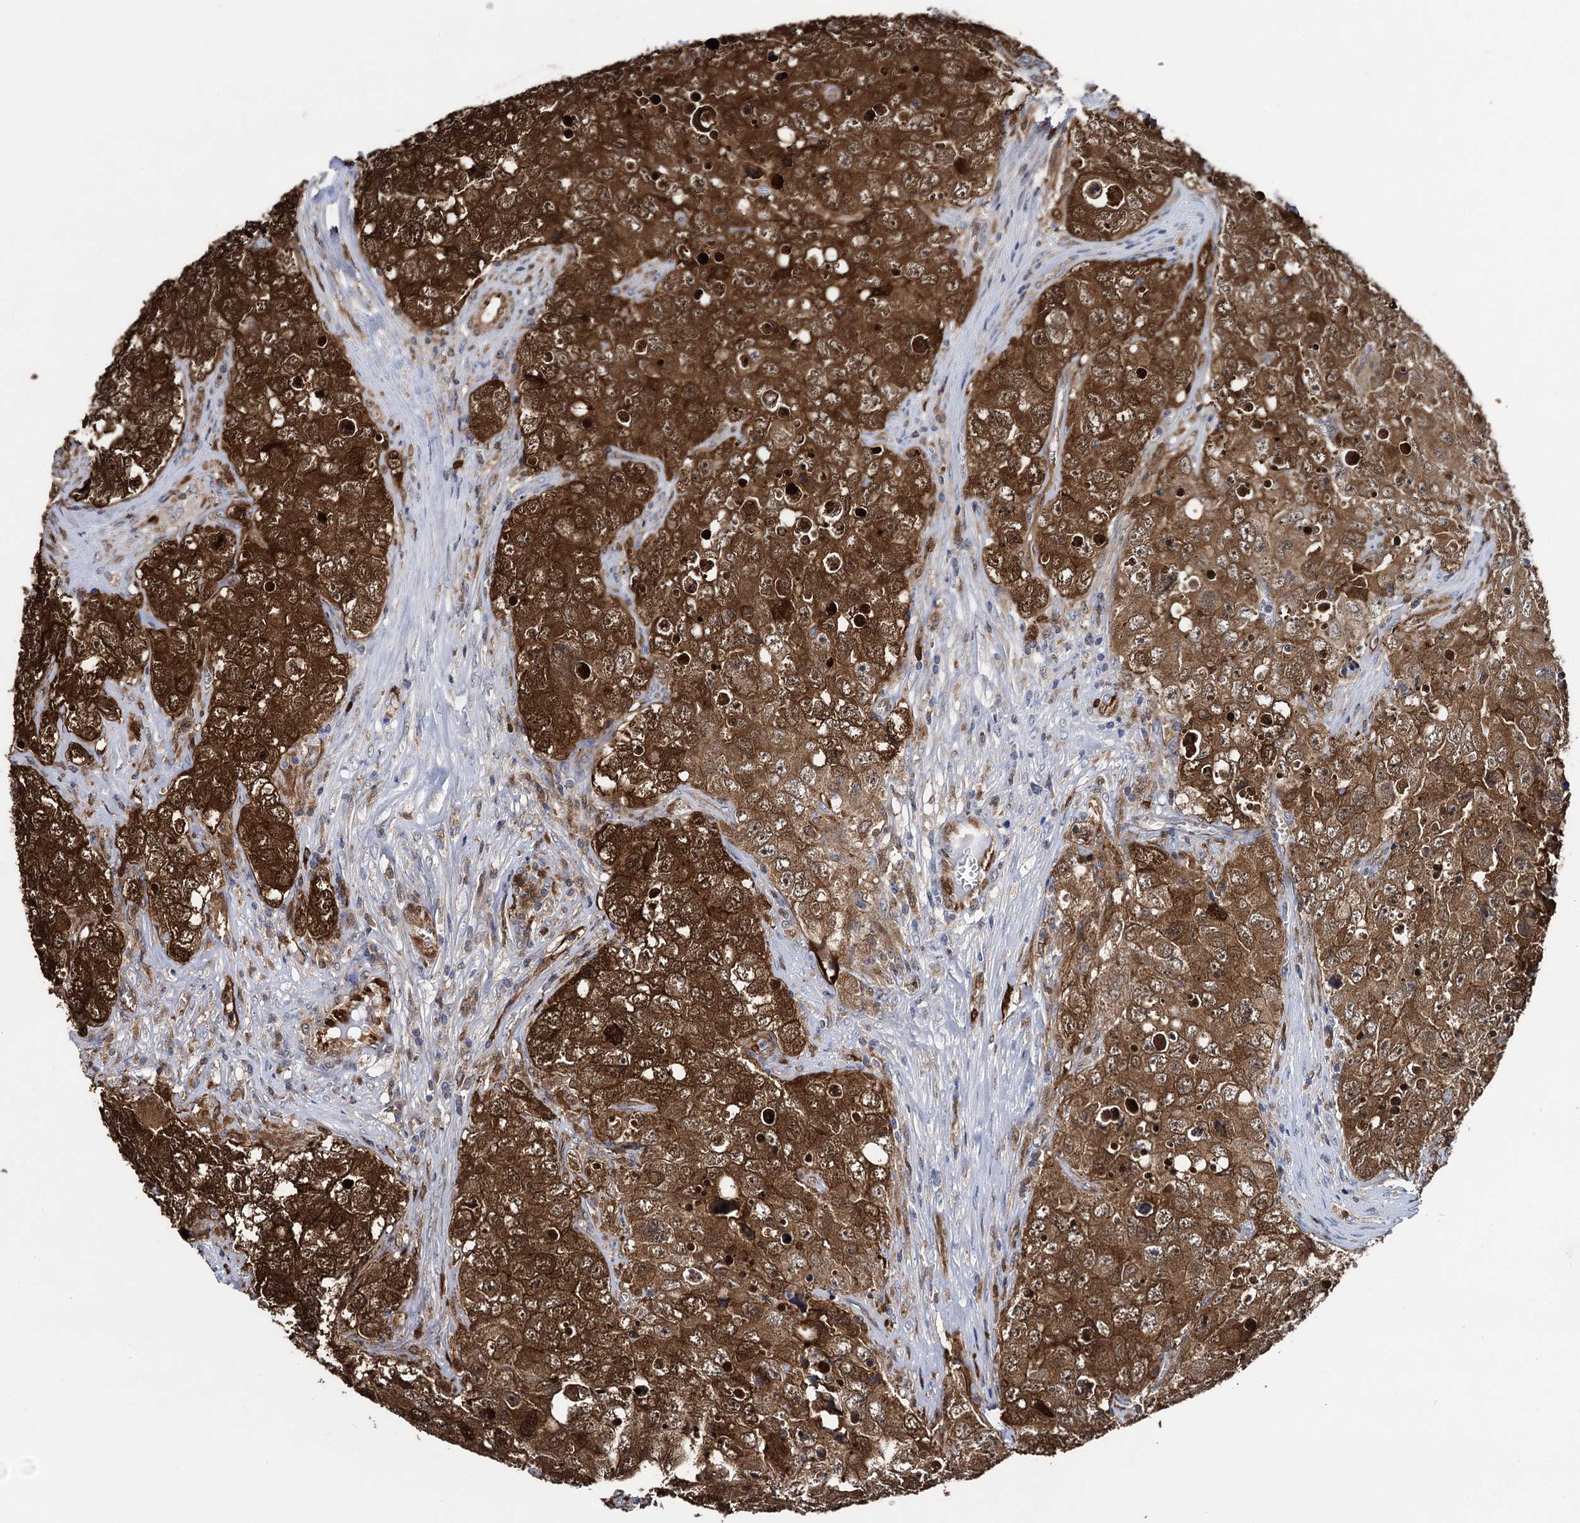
{"staining": {"intensity": "strong", "quantity": ">75%", "location": "cytoplasmic/membranous"}, "tissue": "testis cancer", "cell_type": "Tumor cells", "image_type": "cancer", "snomed": [{"axis": "morphology", "description": "Seminoma, NOS"}, {"axis": "morphology", "description": "Carcinoma, Embryonal, NOS"}, {"axis": "topography", "description": "Testis"}], "caption": "A high-resolution photomicrograph shows immunohistochemistry staining of testis cancer, which displays strong cytoplasmic/membranous expression in about >75% of tumor cells.", "gene": "FABP5", "patient": {"sex": "male", "age": 43}}